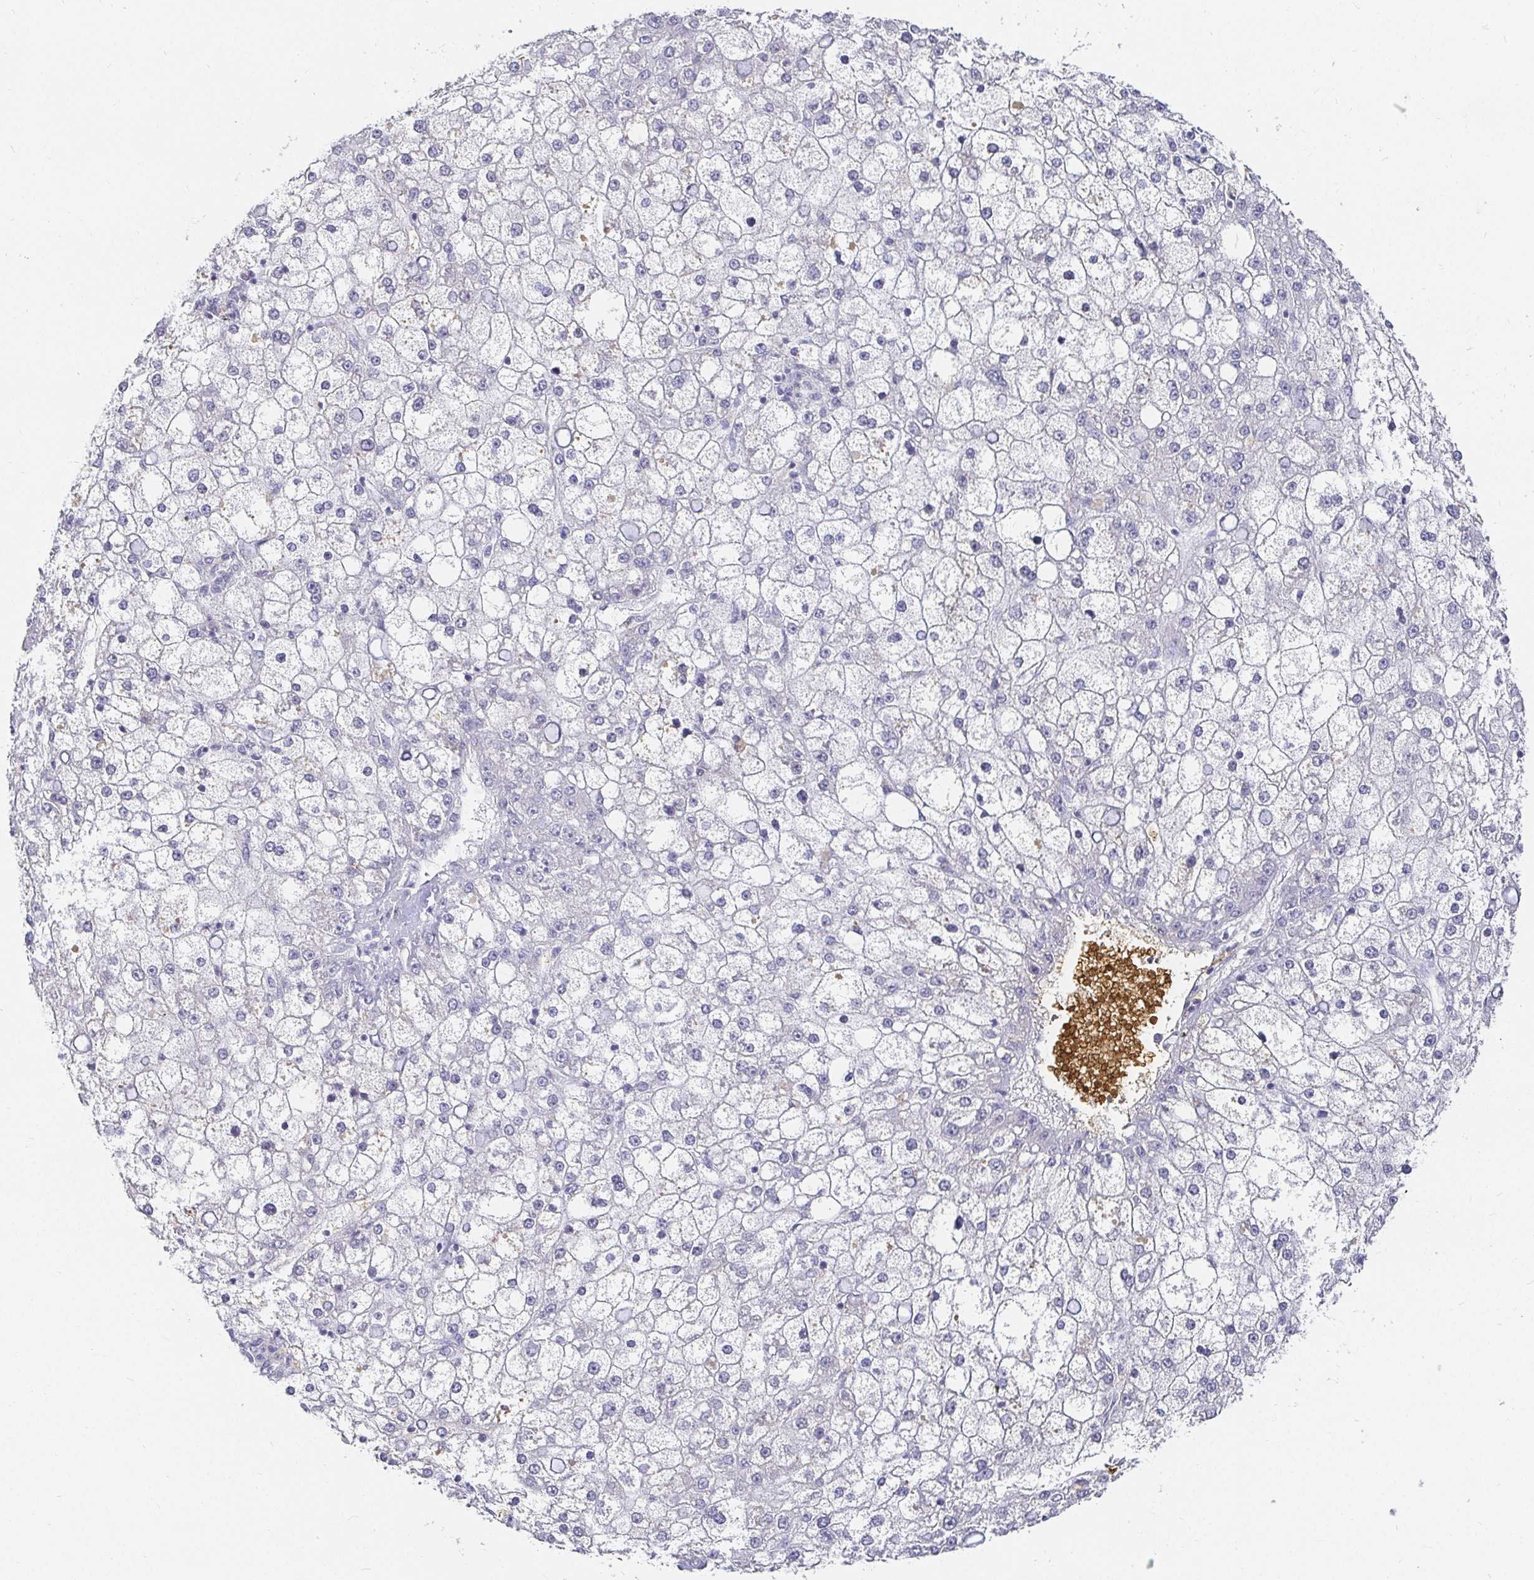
{"staining": {"intensity": "negative", "quantity": "none", "location": "none"}, "tissue": "liver cancer", "cell_type": "Tumor cells", "image_type": "cancer", "snomed": [{"axis": "morphology", "description": "Carcinoma, Hepatocellular, NOS"}, {"axis": "topography", "description": "Liver"}], "caption": "Hepatocellular carcinoma (liver) was stained to show a protein in brown. There is no significant staining in tumor cells.", "gene": "FGF21", "patient": {"sex": "male", "age": 67}}